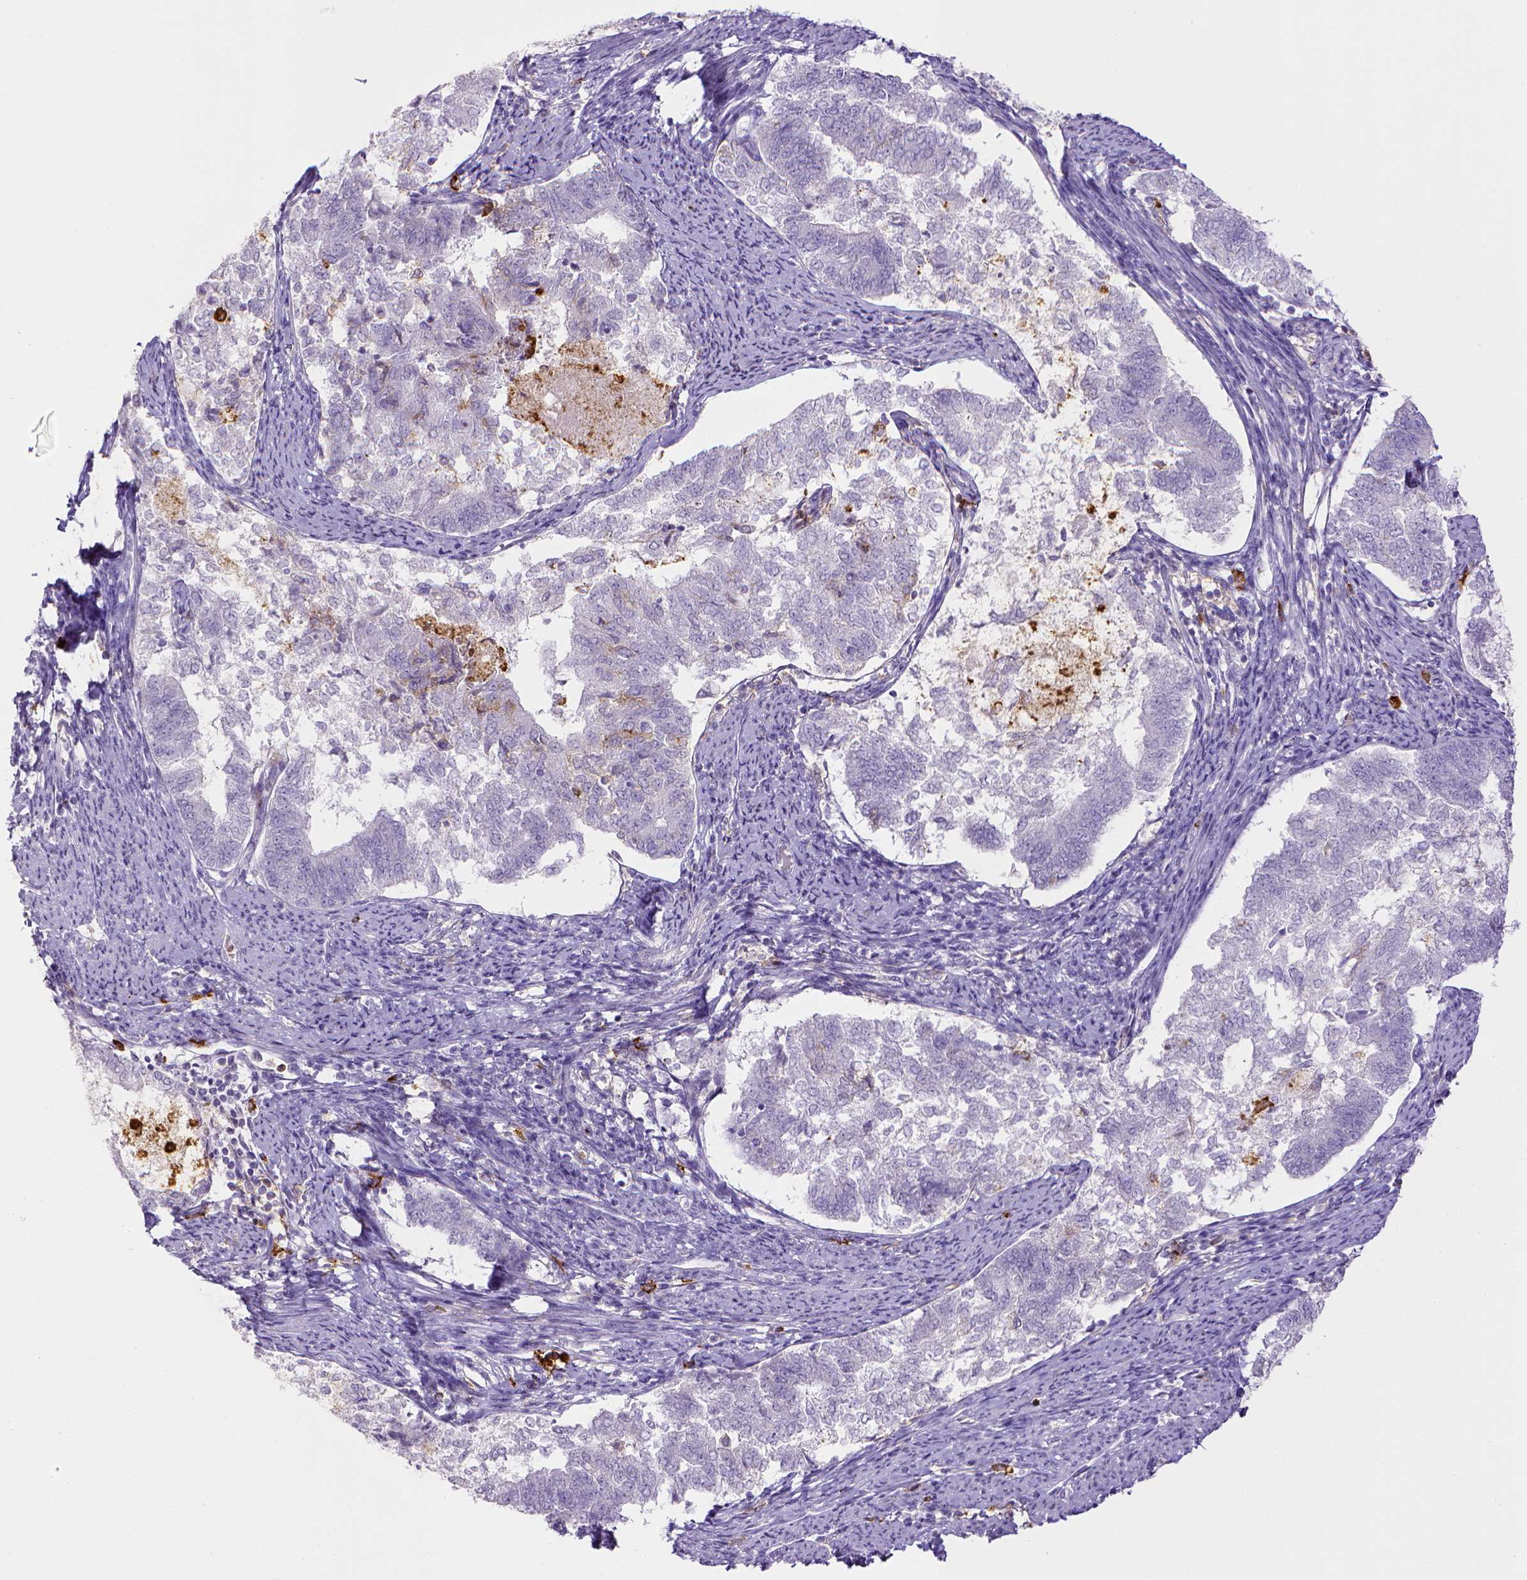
{"staining": {"intensity": "negative", "quantity": "none", "location": "none"}, "tissue": "endometrial cancer", "cell_type": "Tumor cells", "image_type": "cancer", "snomed": [{"axis": "morphology", "description": "Adenocarcinoma, NOS"}, {"axis": "topography", "description": "Endometrium"}], "caption": "A high-resolution histopathology image shows IHC staining of endometrial adenocarcinoma, which reveals no significant staining in tumor cells. Brightfield microscopy of IHC stained with DAB (brown) and hematoxylin (blue), captured at high magnification.", "gene": "ITGAM", "patient": {"sex": "female", "age": 65}}